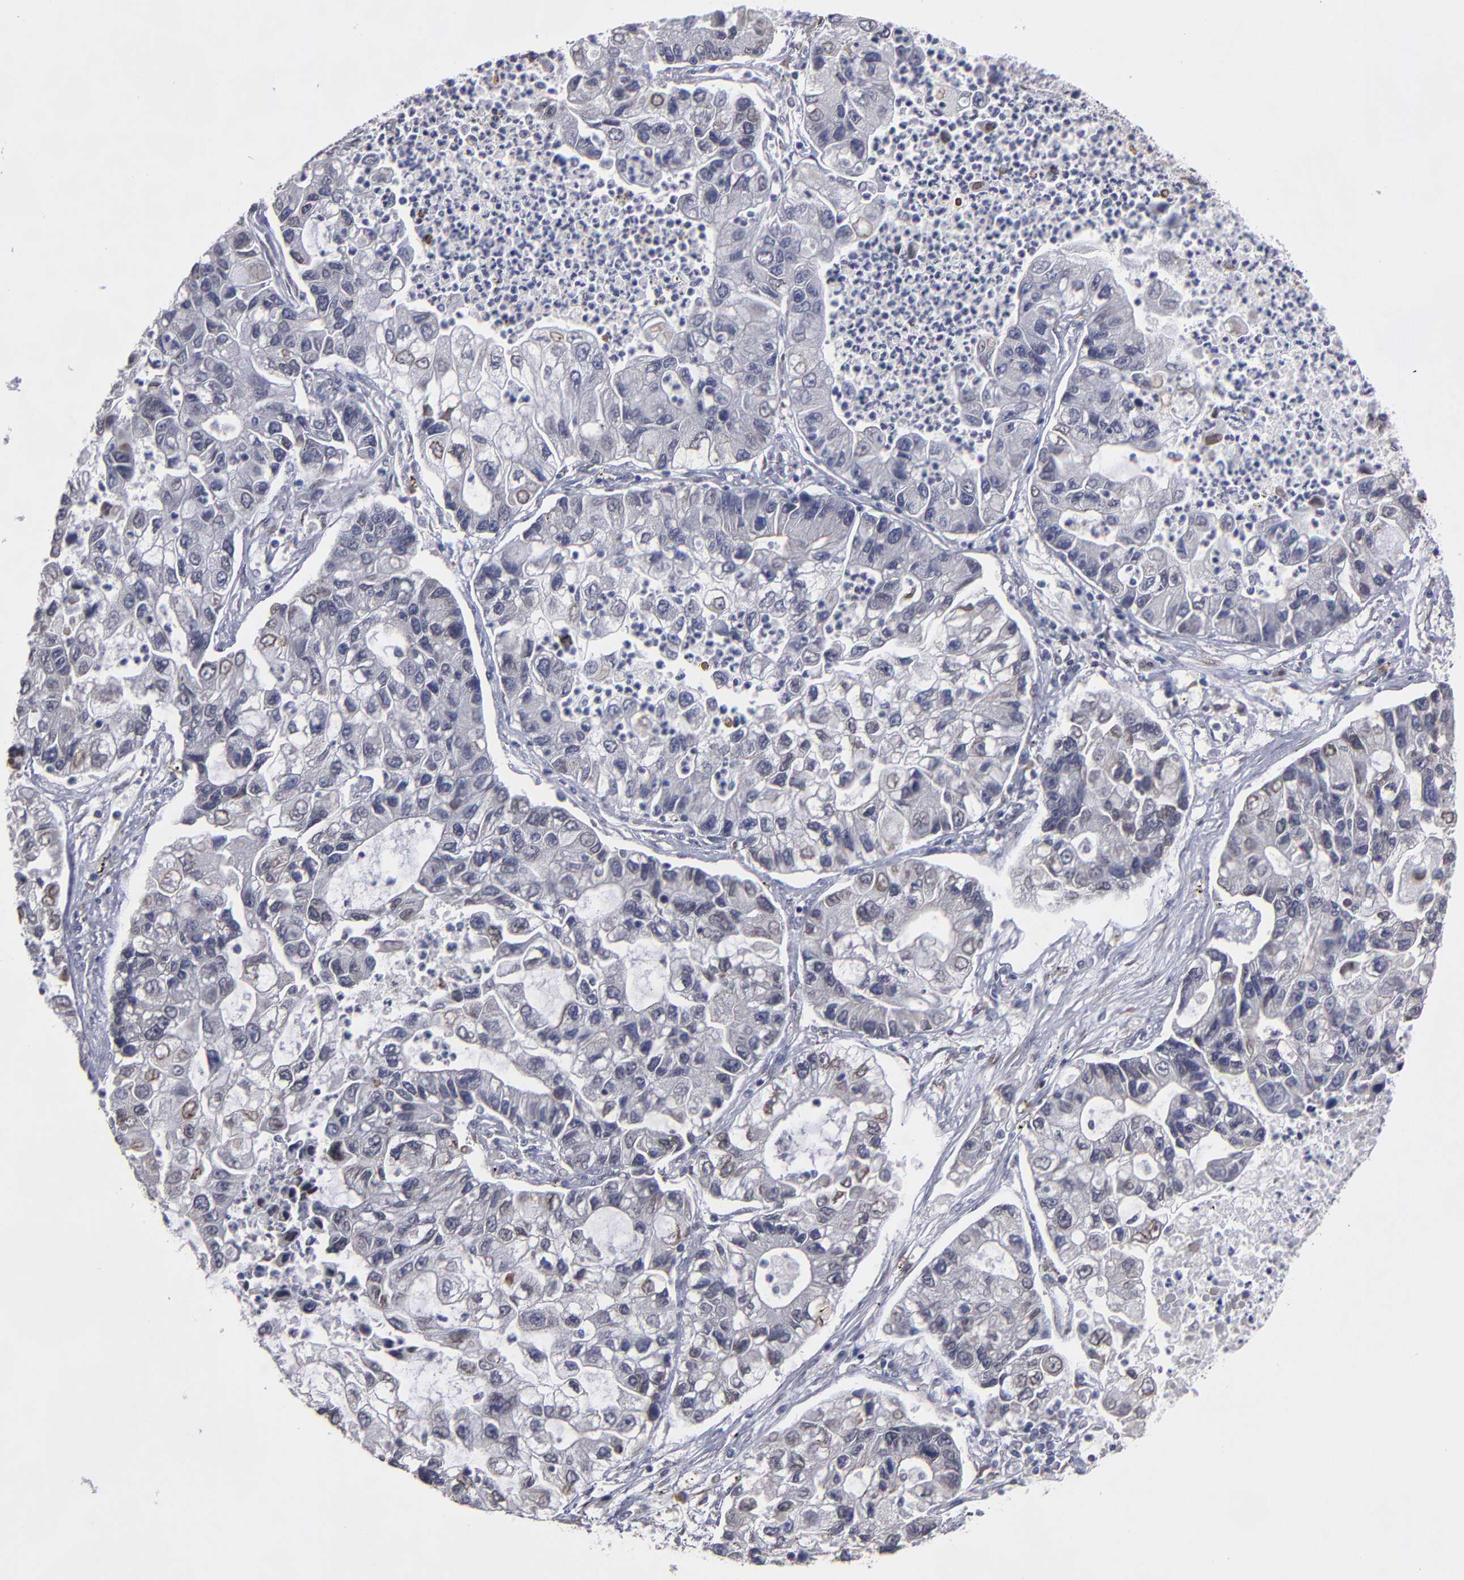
{"staining": {"intensity": "weak", "quantity": "<25%", "location": "cytoplasmic/membranous,nuclear"}, "tissue": "lung cancer", "cell_type": "Tumor cells", "image_type": "cancer", "snomed": [{"axis": "morphology", "description": "Adenocarcinoma, NOS"}, {"axis": "topography", "description": "Lung"}], "caption": "DAB (3,3'-diaminobenzidine) immunohistochemical staining of human lung adenocarcinoma exhibits no significant positivity in tumor cells. (IHC, brightfield microscopy, high magnification).", "gene": "CEP97", "patient": {"sex": "female", "age": 51}}